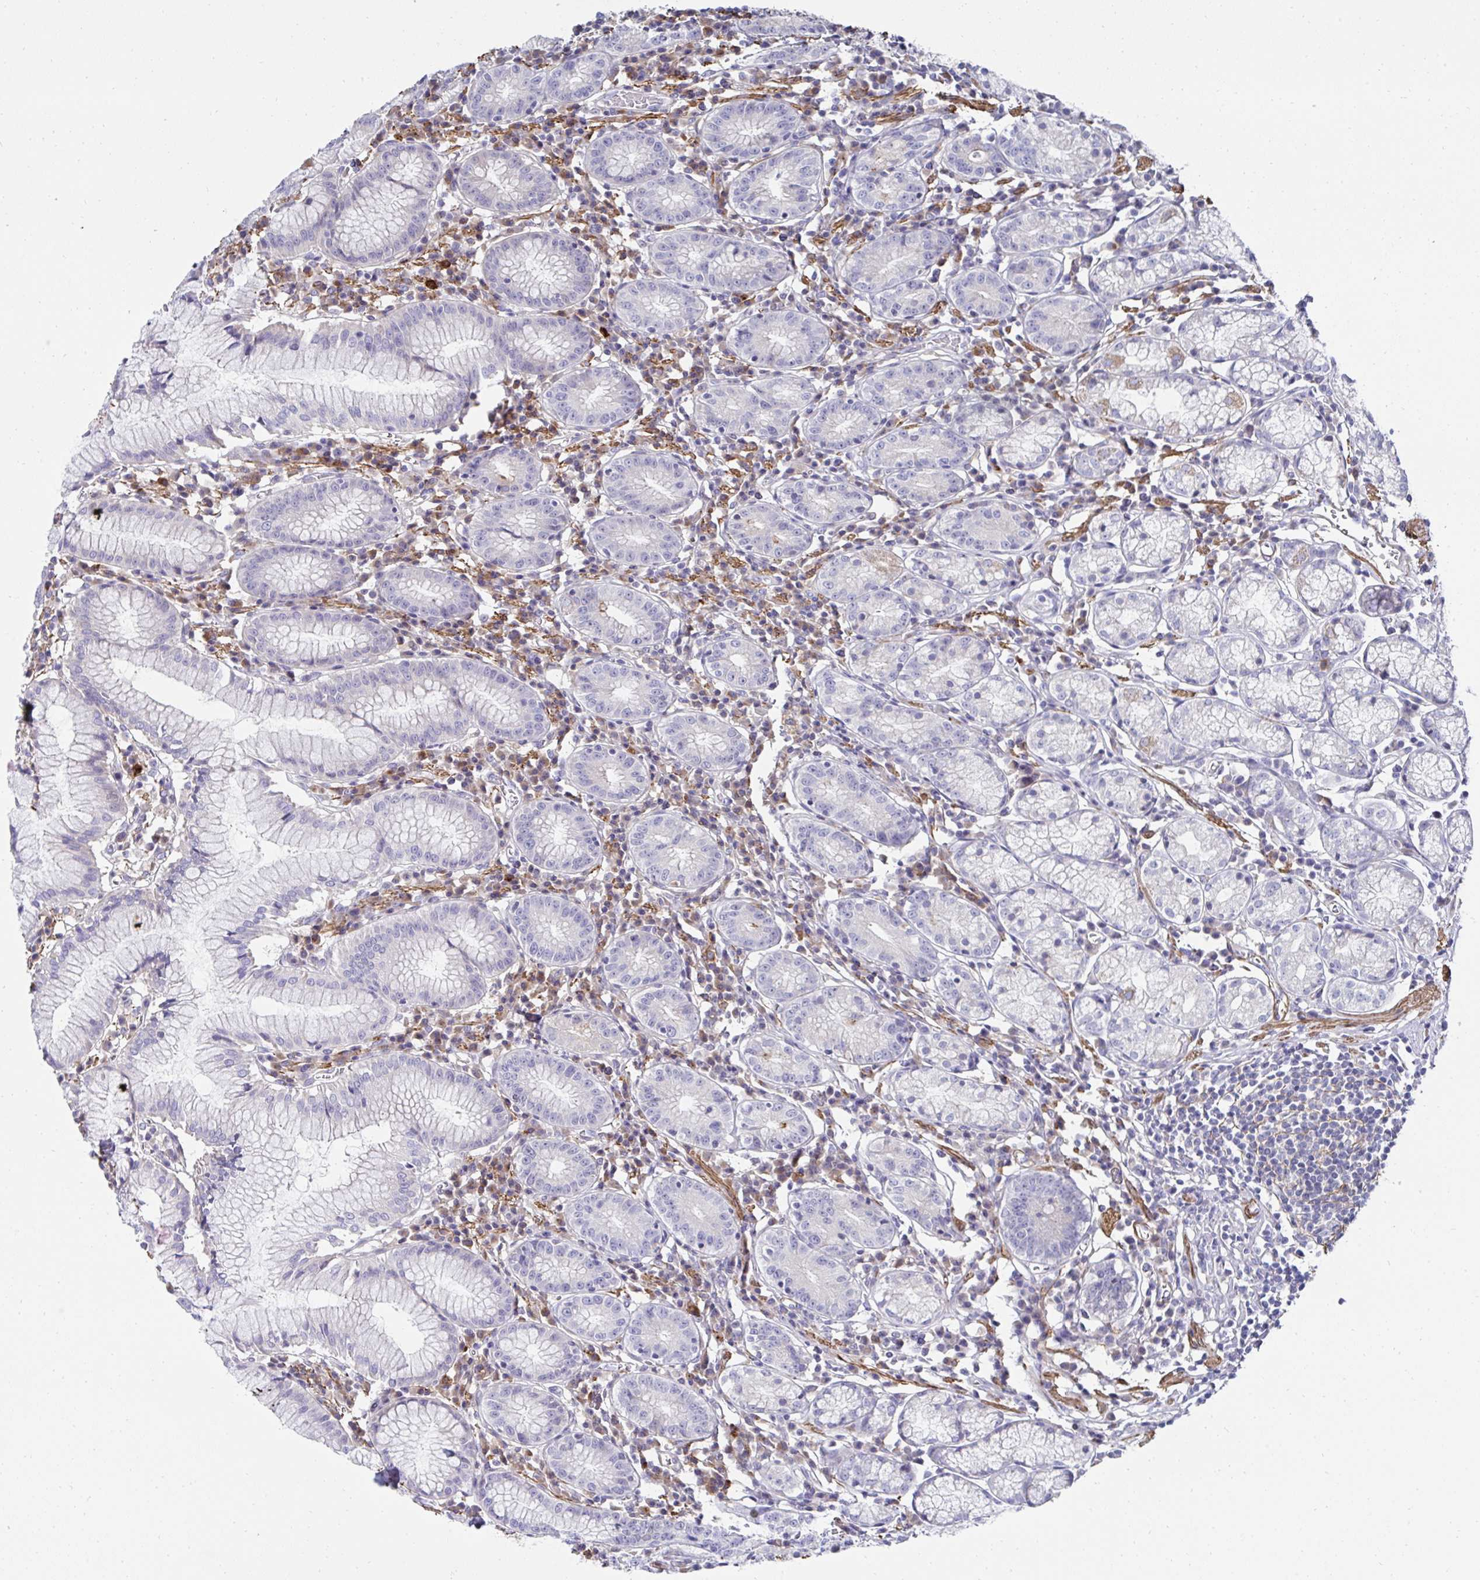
{"staining": {"intensity": "weak", "quantity": "<25%", "location": "cytoplasmic/membranous"}, "tissue": "stomach", "cell_type": "Glandular cells", "image_type": "normal", "snomed": [{"axis": "morphology", "description": "Normal tissue, NOS"}, {"axis": "topography", "description": "Stomach"}], "caption": "IHC photomicrograph of normal stomach stained for a protein (brown), which exhibits no positivity in glandular cells. (Immunohistochemistry (ihc), brightfield microscopy, high magnification).", "gene": "FBXL13", "patient": {"sex": "male", "age": 55}}